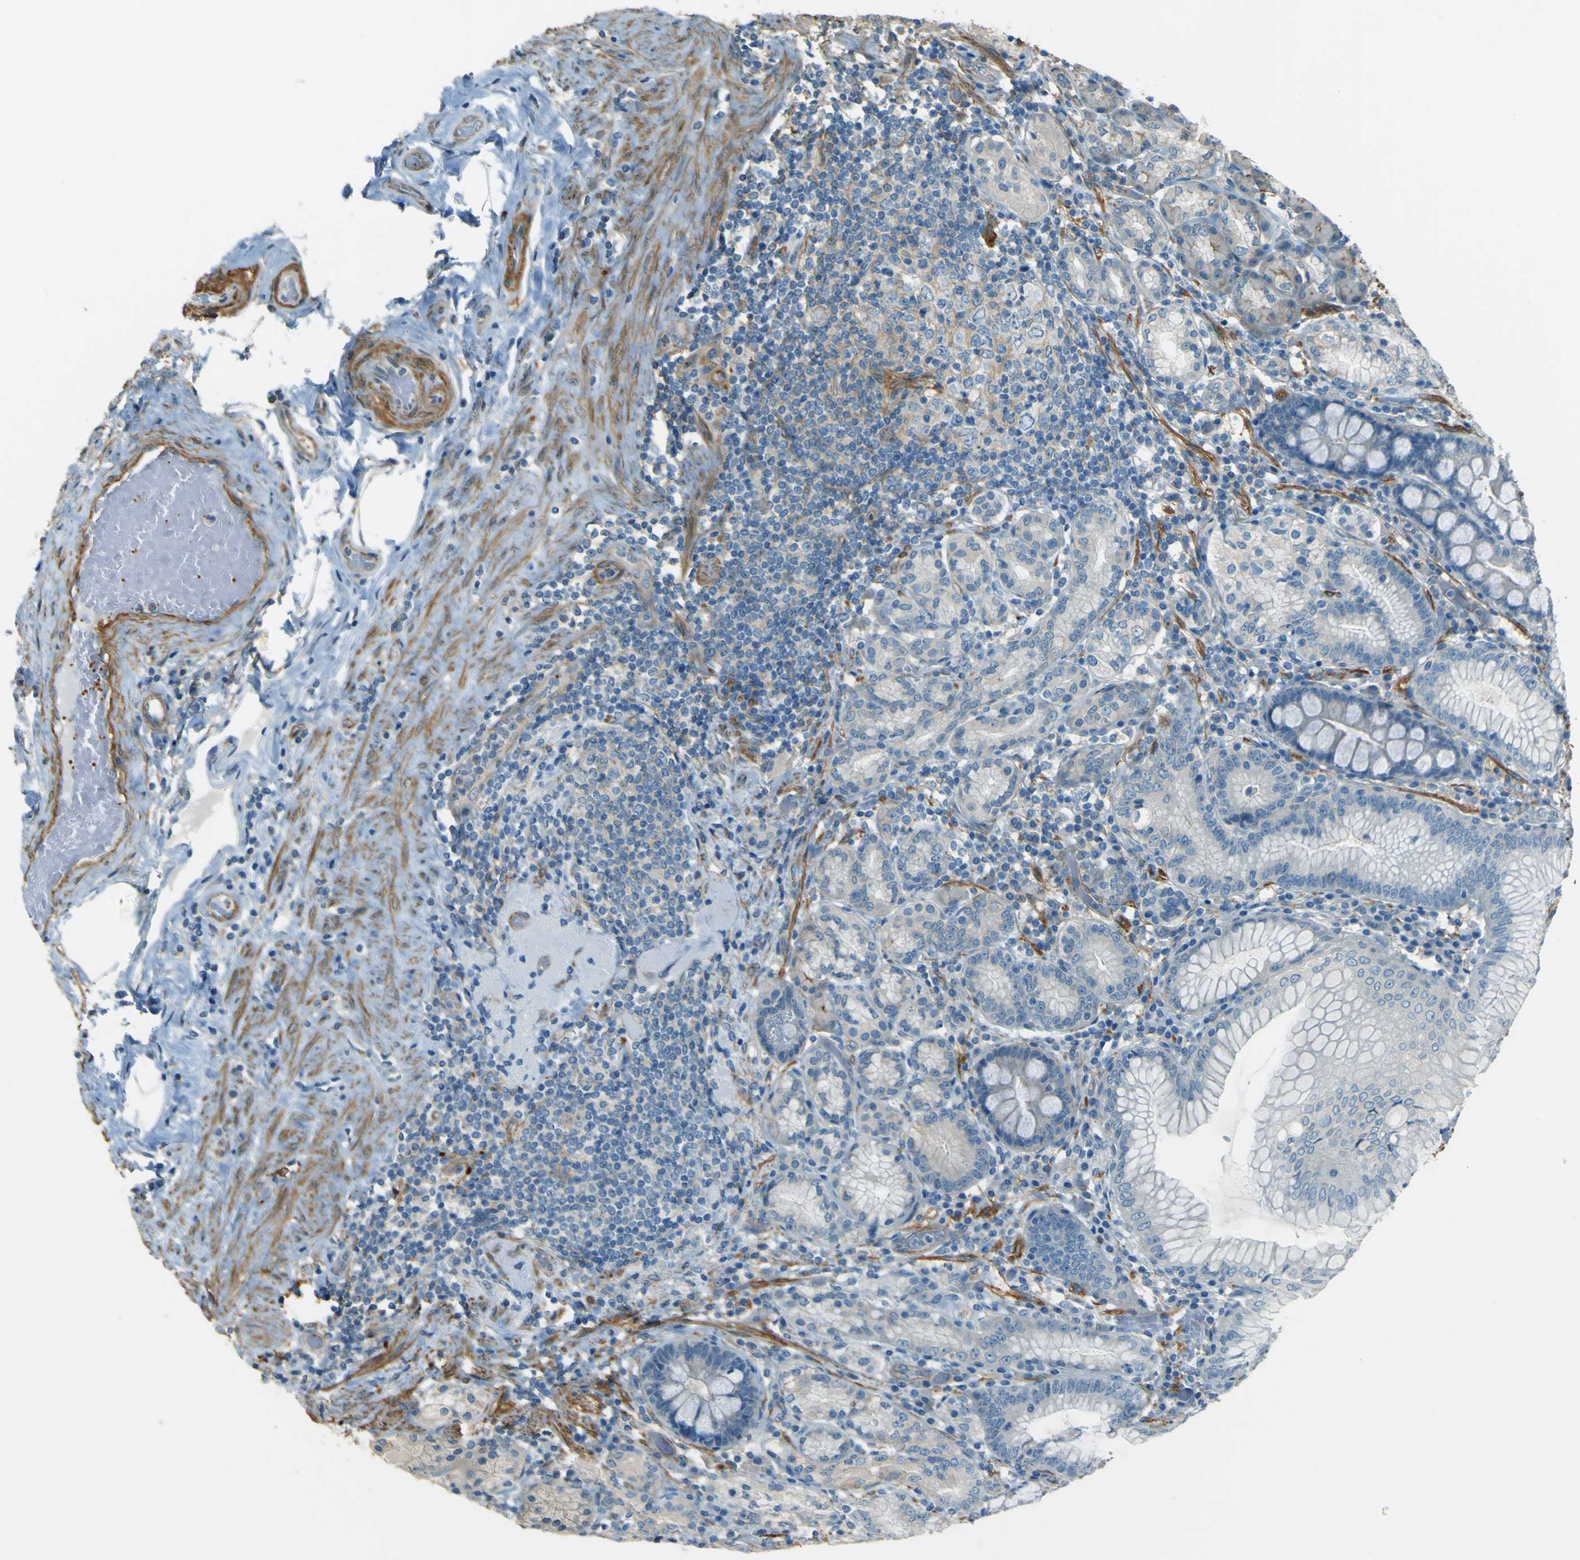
{"staining": {"intensity": "moderate", "quantity": "<25%", "location": "cytoplasmic/membranous"}, "tissue": "stomach", "cell_type": "Glandular cells", "image_type": "normal", "snomed": [{"axis": "morphology", "description": "Normal tissue, NOS"}, {"axis": "topography", "description": "Stomach, lower"}], "caption": "This is an image of immunohistochemistry (IHC) staining of benign stomach, which shows moderate expression in the cytoplasmic/membranous of glandular cells.", "gene": "NEXN", "patient": {"sex": "female", "age": 76}}